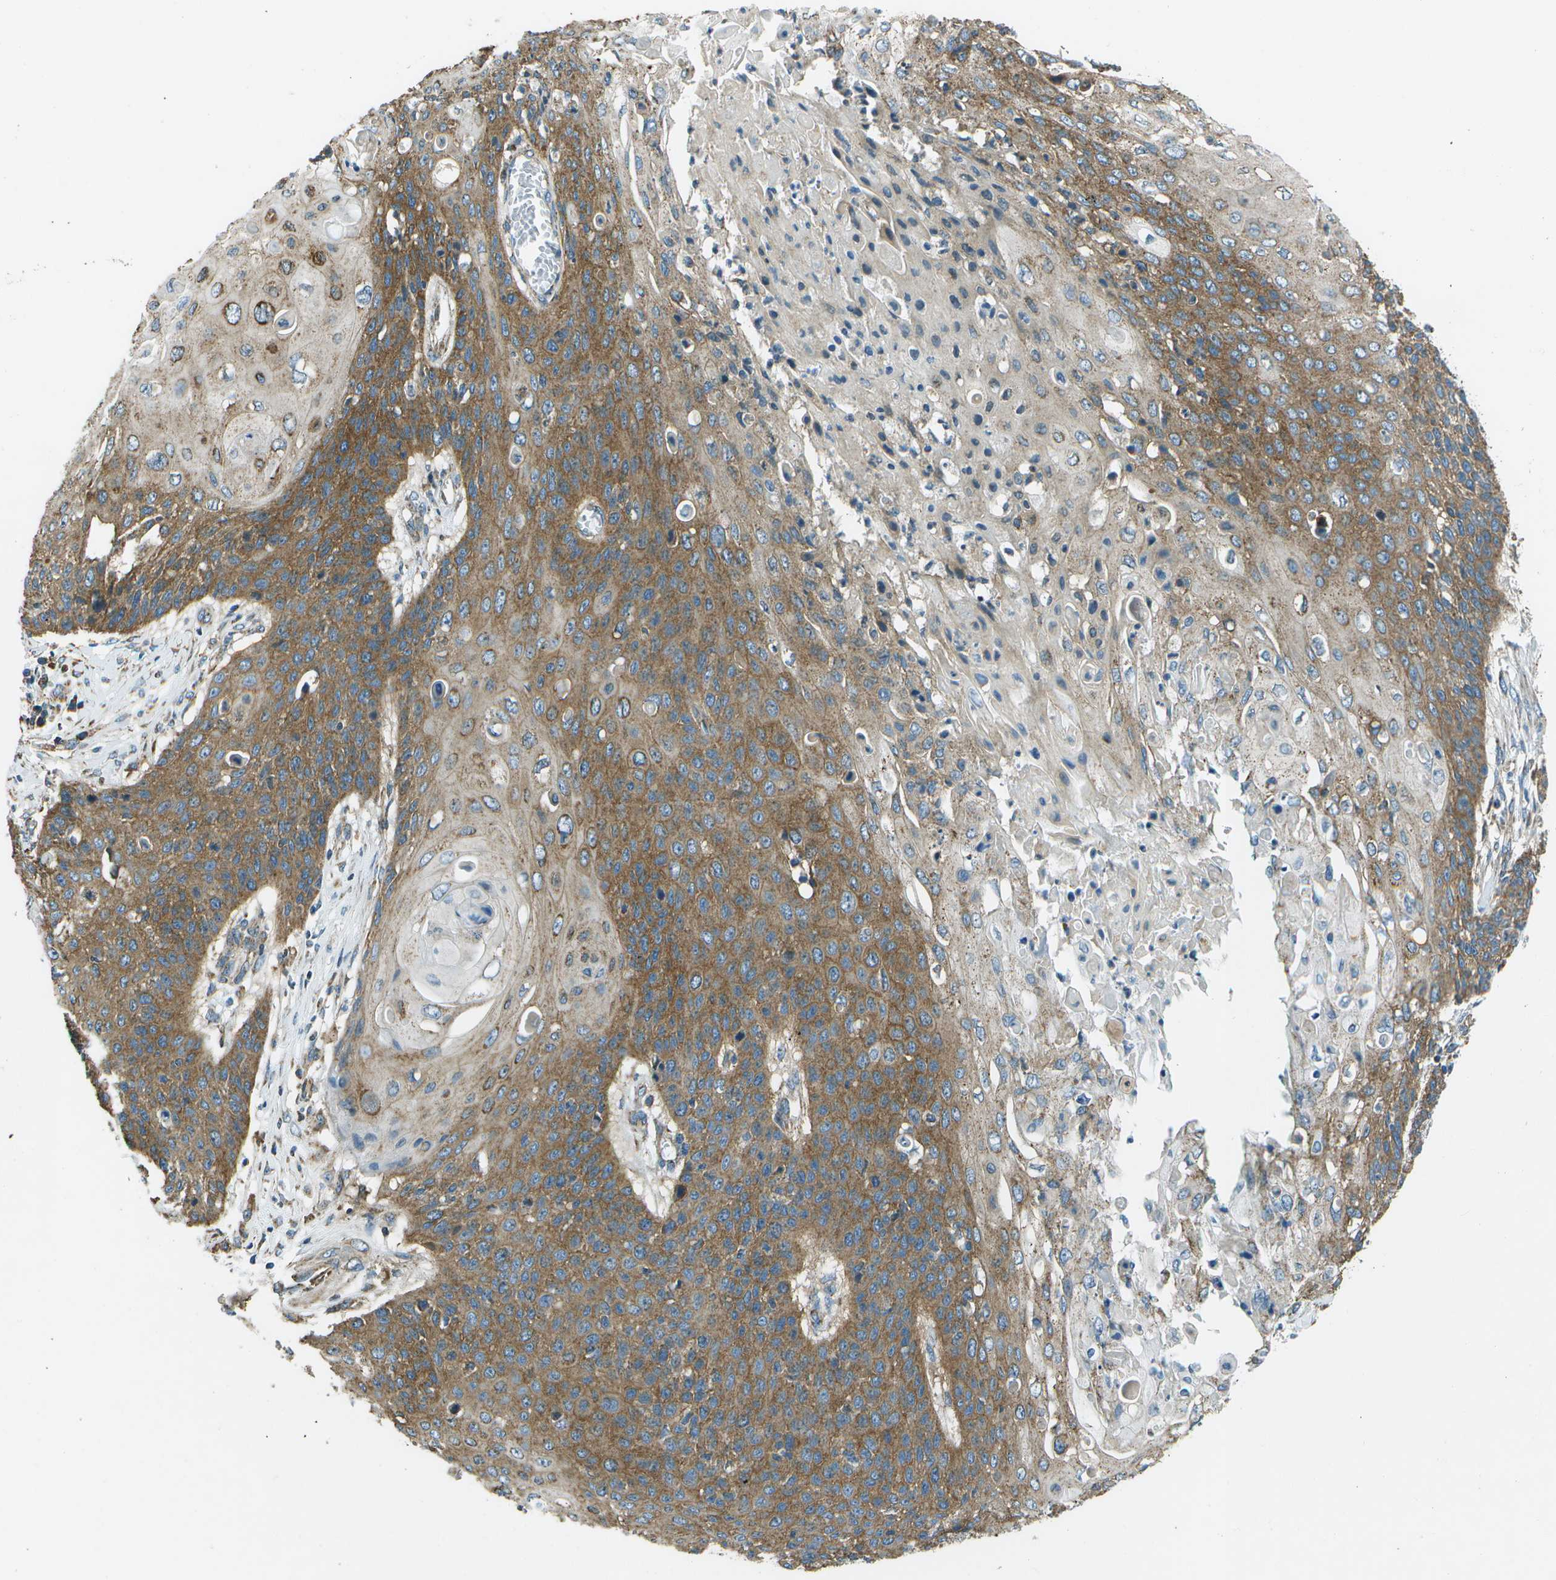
{"staining": {"intensity": "moderate", "quantity": ">75%", "location": "cytoplasmic/membranous"}, "tissue": "cervical cancer", "cell_type": "Tumor cells", "image_type": "cancer", "snomed": [{"axis": "morphology", "description": "Squamous cell carcinoma, NOS"}, {"axis": "topography", "description": "Cervix"}], "caption": "Cervical squamous cell carcinoma stained with a brown dye shows moderate cytoplasmic/membranous positive expression in about >75% of tumor cells.", "gene": "TMEM51", "patient": {"sex": "female", "age": 39}}